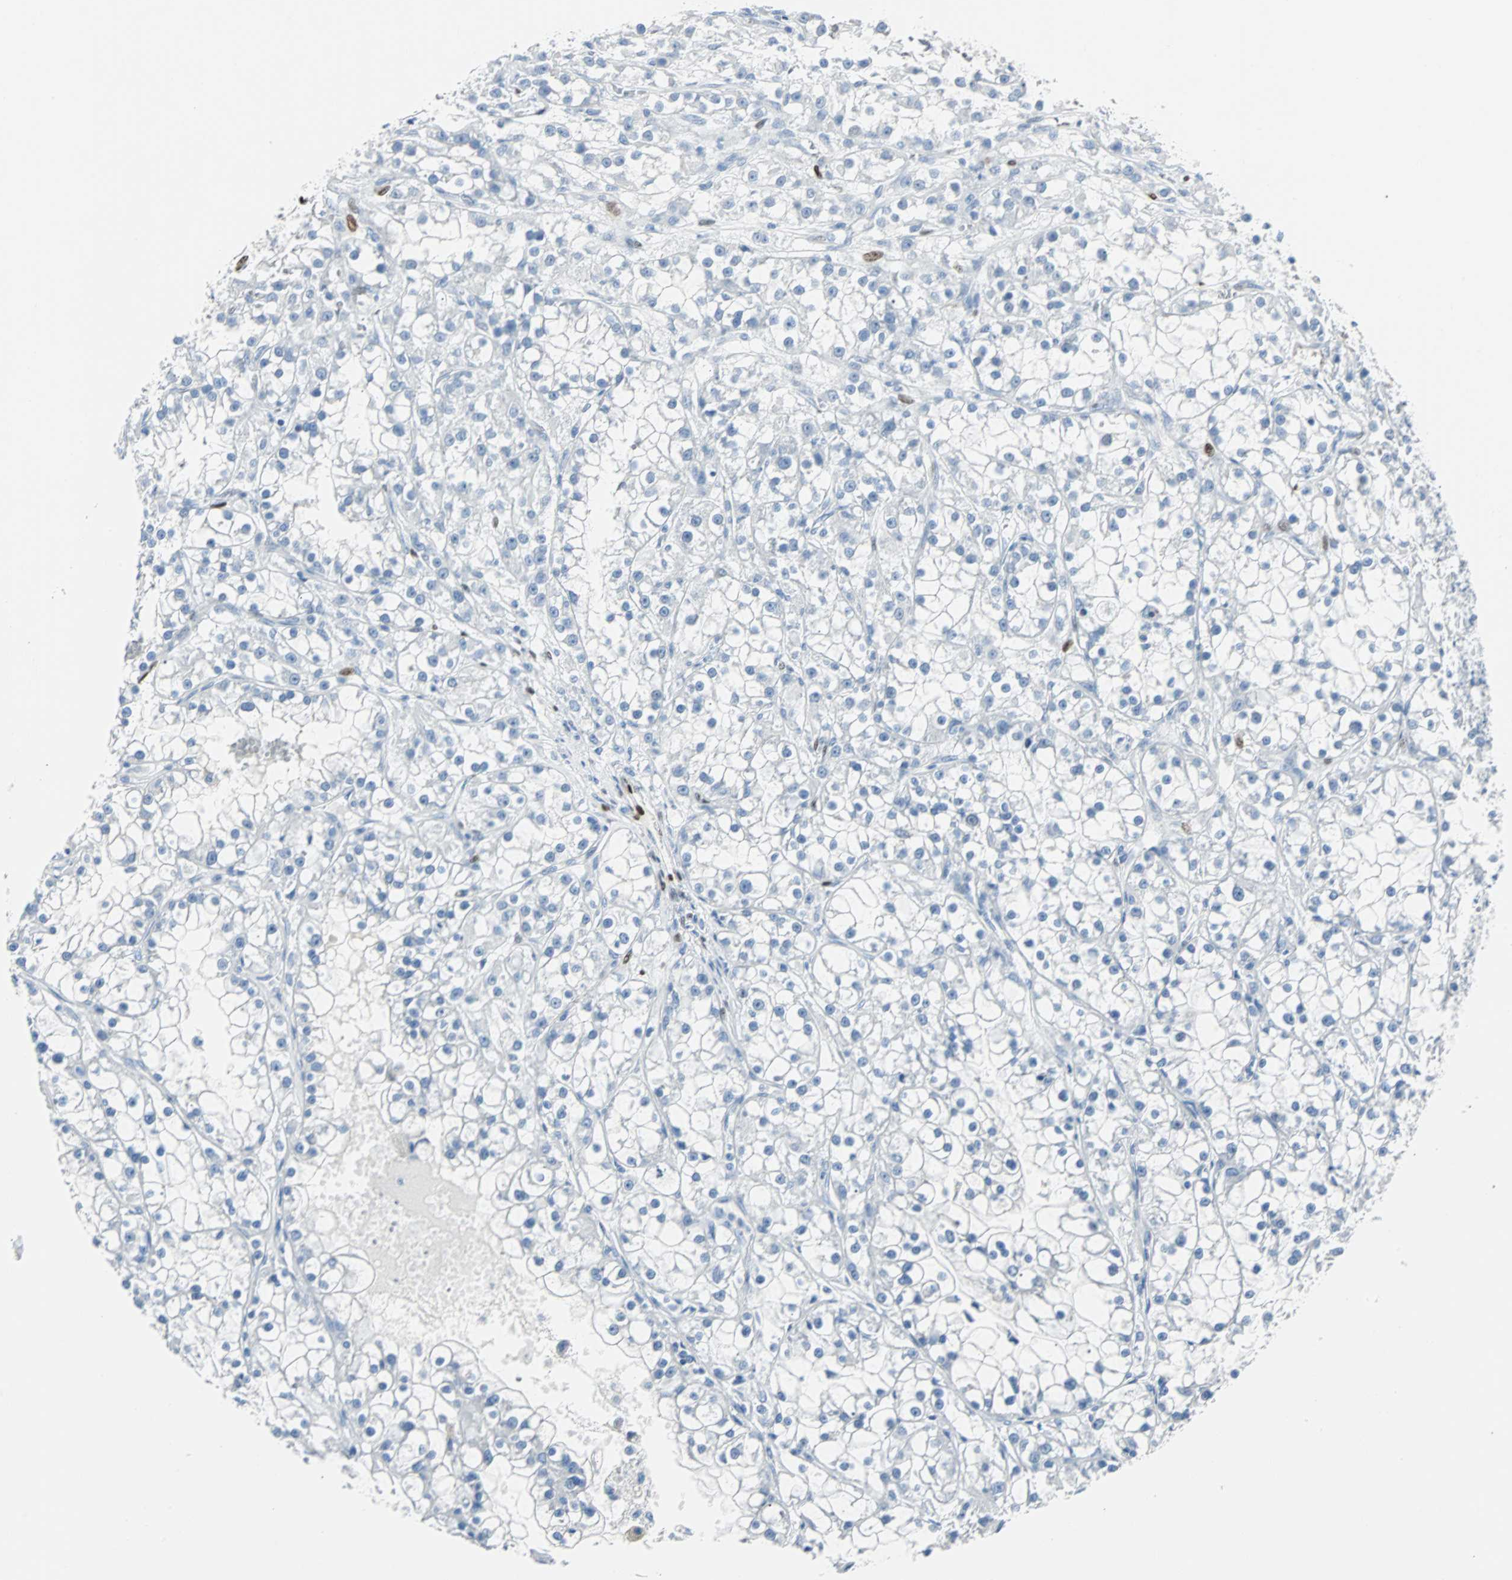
{"staining": {"intensity": "negative", "quantity": "none", "location": "none"}, "tissue": "renal cancer", "cell_type": "Tumor cells", "image_type": "cancer", "snomed": [{"axis": "morphology", "description": "Adenocarcinoma, NOS"}, {"axis": "topography", "description": "Kidney"}], "caption": "Immunohistochemistry (IHC) histopathology image of neoplastic tissue: renal cancer (adenocarcinoma) stained with DAB (3,3'-diaminobenzidine) displays no significant protein positivity in tumor cells.", "gene": "IL33", "patient": {"sex": "female", "age": 52}}